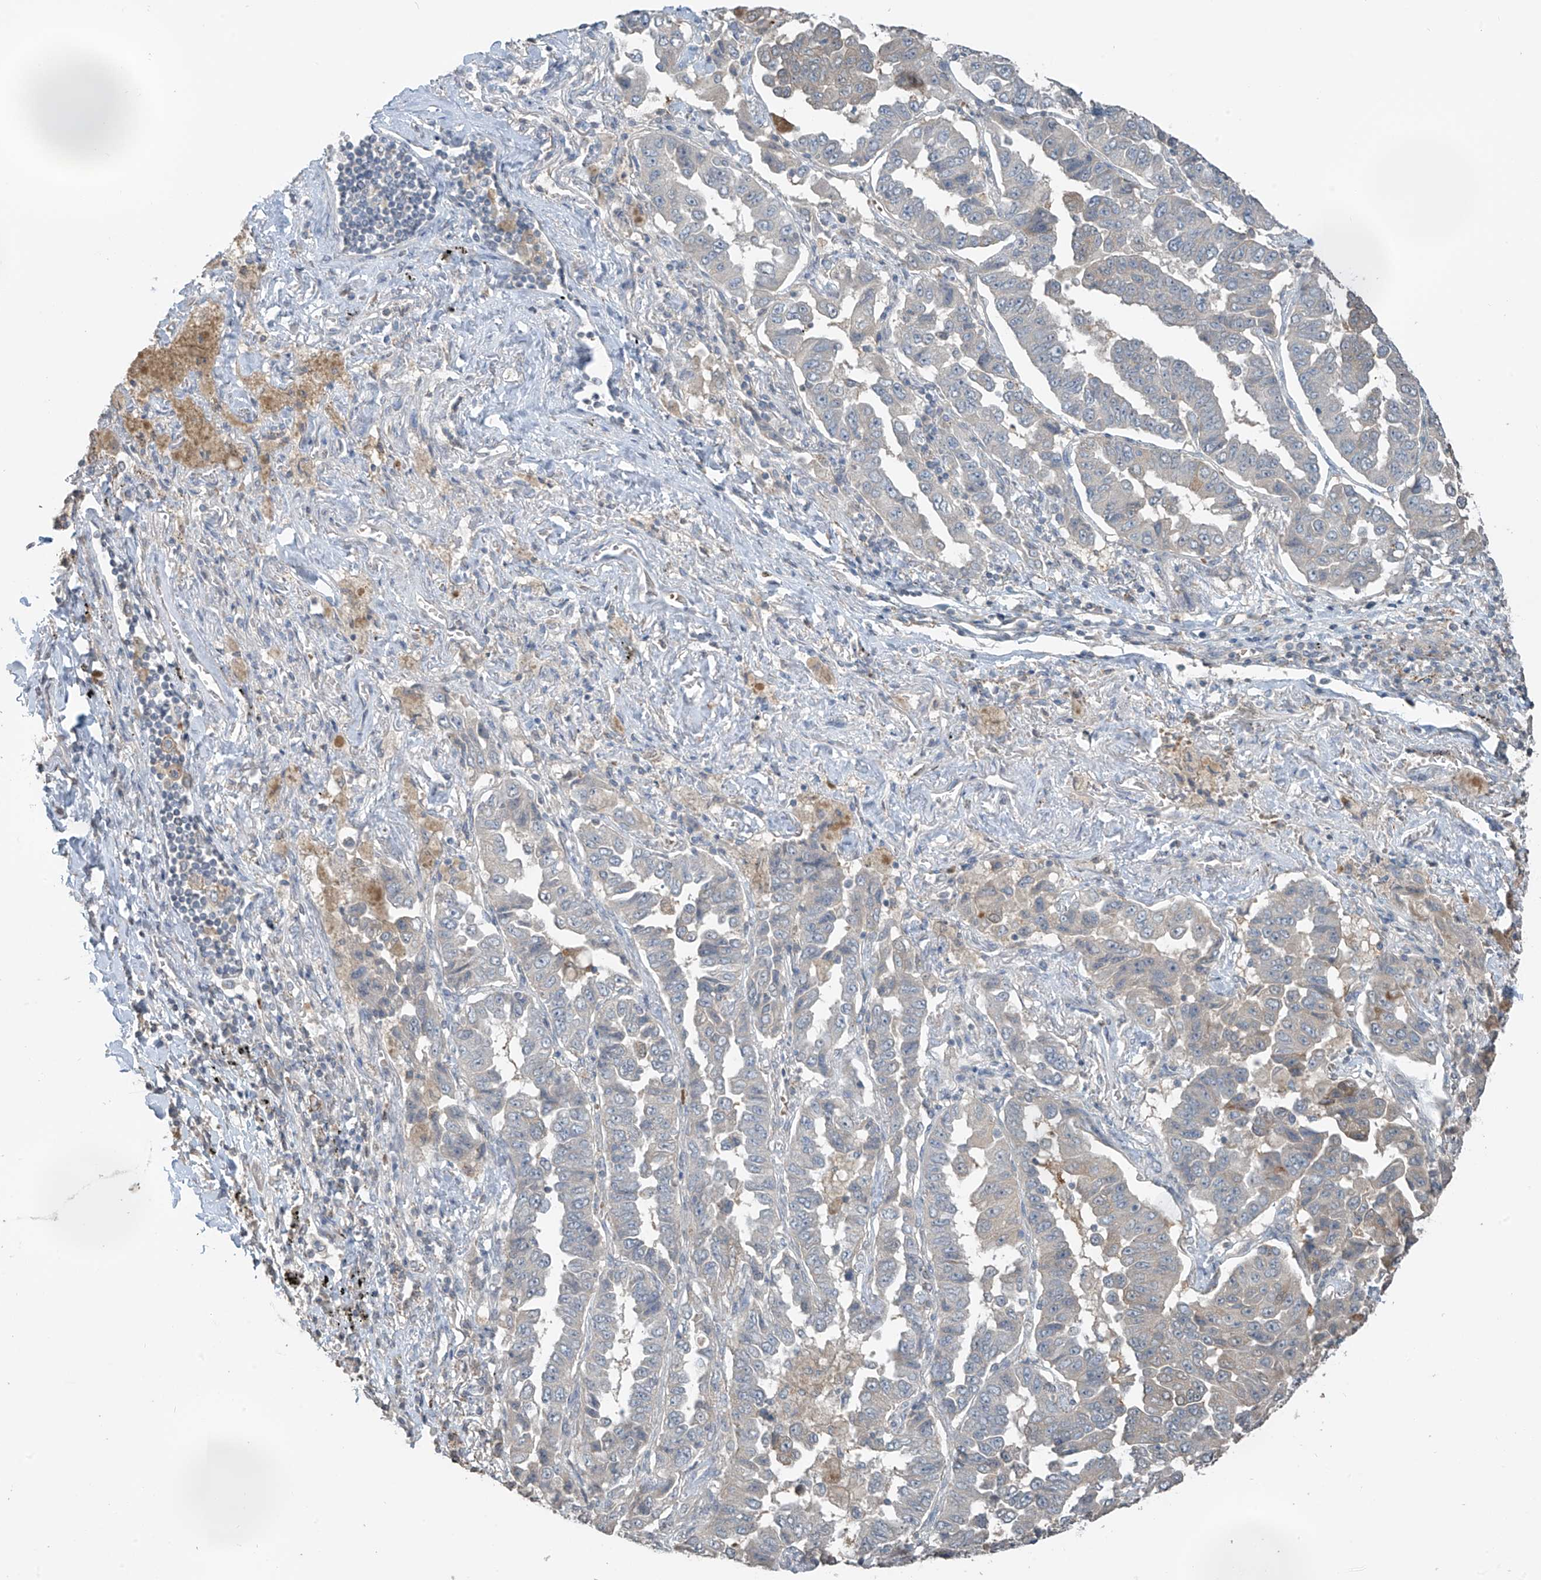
{"staining": {"intensity": "negative", "quantity": "none", "location": "none"}, "tissue": "lung cancer", "cell_type": "Tumor cells", "image_type": "cancer", "snomed": [{"axis": "morphology", "description": "Adenocarcinoma, NOS"}, {"axis": "topography", "description": "Lung"}], "caption": "Protein analysis of lung adenocarcinoma exhibits no significant staining in tumor cells.", "gene": "HOXA11", "patient": {"sex": "female", "age": 51}}